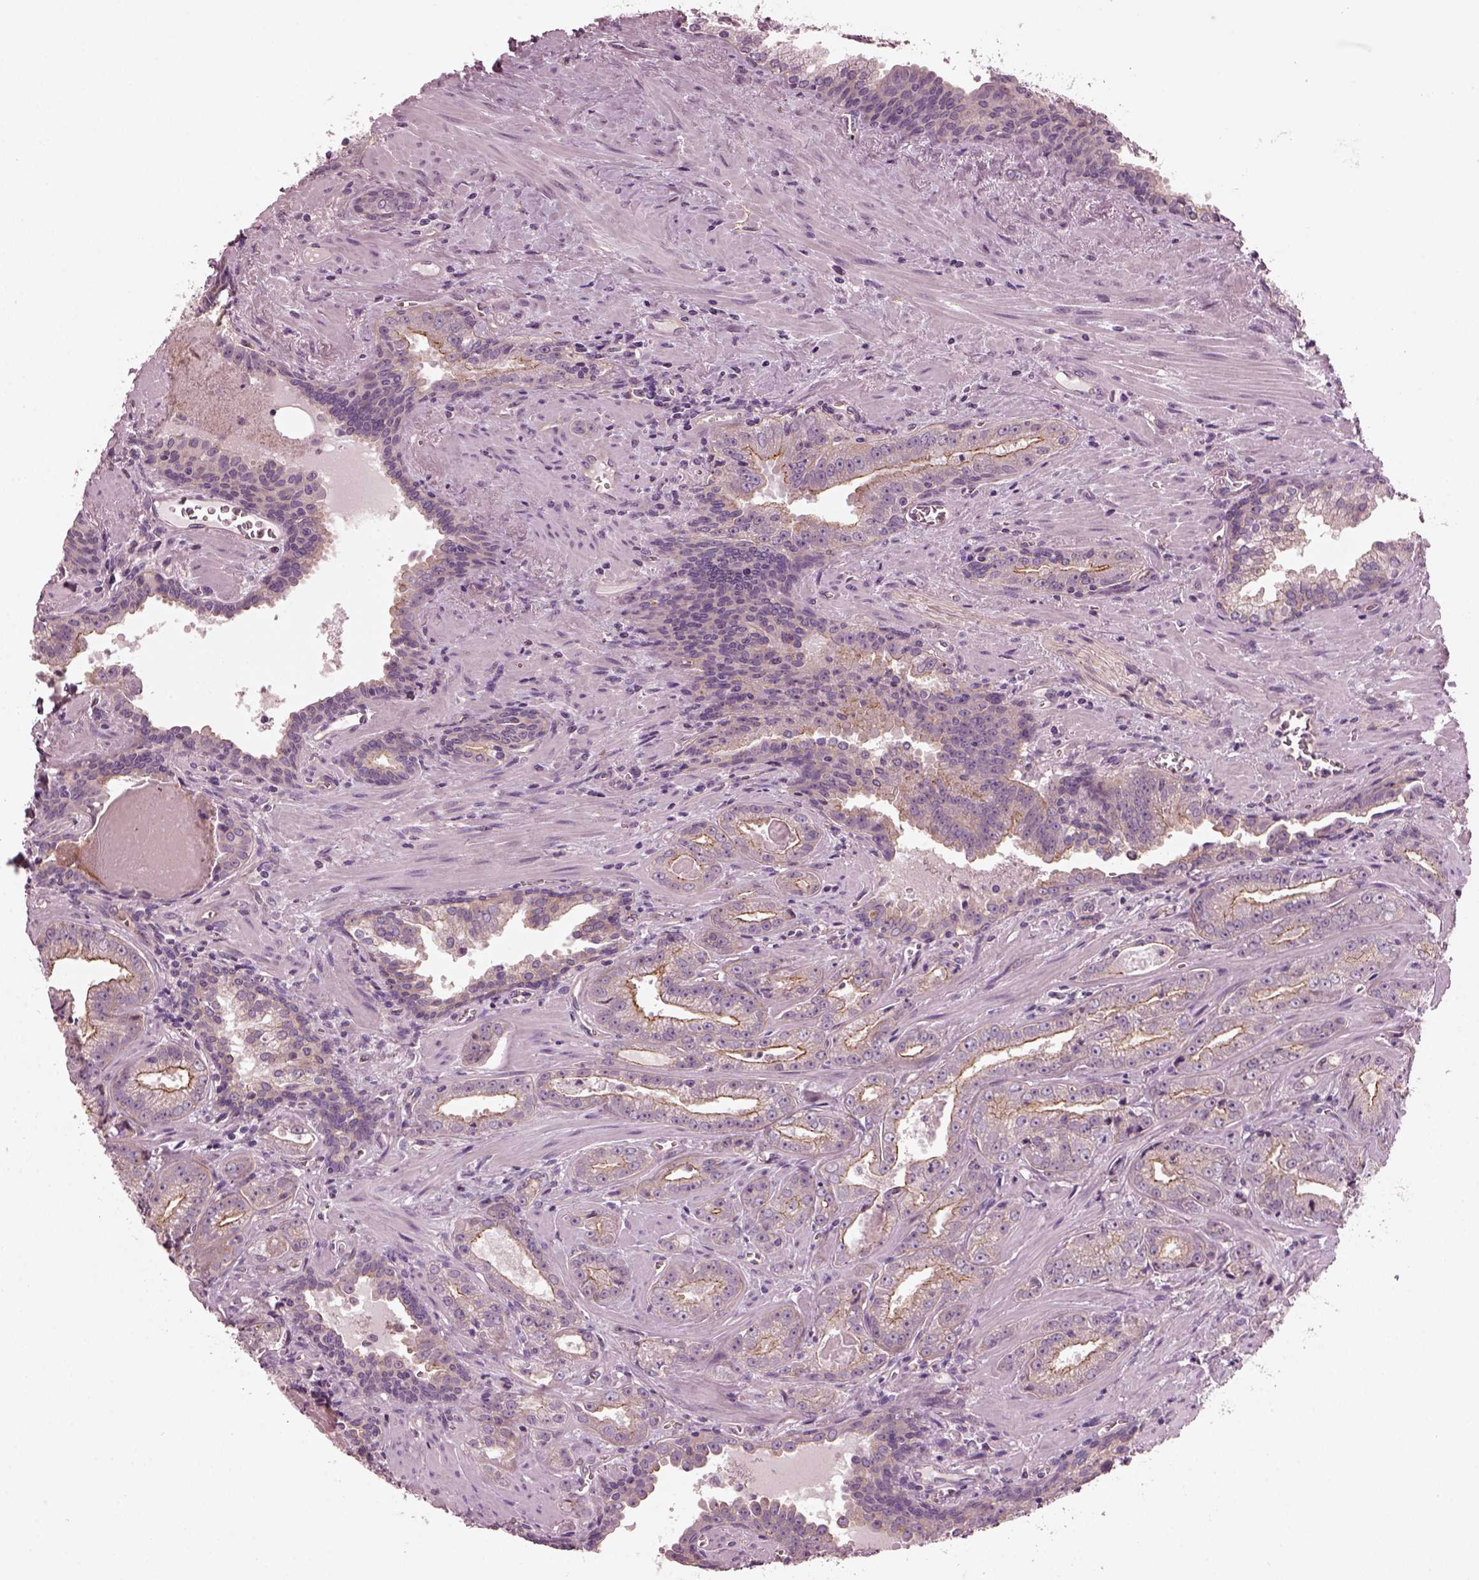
{"staining": {"intensity": "moderate", "quantity": "25%-75%", "location": "cytoplasmic/membranous"}, "tissue": "prostate cancer", "cell_type": "Tumor cells", "image_type": "cancer", "snomed": [{"axis": "morphology", "description": "Adenocarcinoma, High grade"}, {"axis": "topography", "description": "Prostate"}], "caption": "Adenocarcinoma (high-grade) (prostate) was stained to show a protein in brown. There is medium levels of moderate cytoplasmic/membranous positivity in about 25%-75% of tumor cells.", "gene": "ODAD1", "patient": {"sex": "male", "age": 68}}